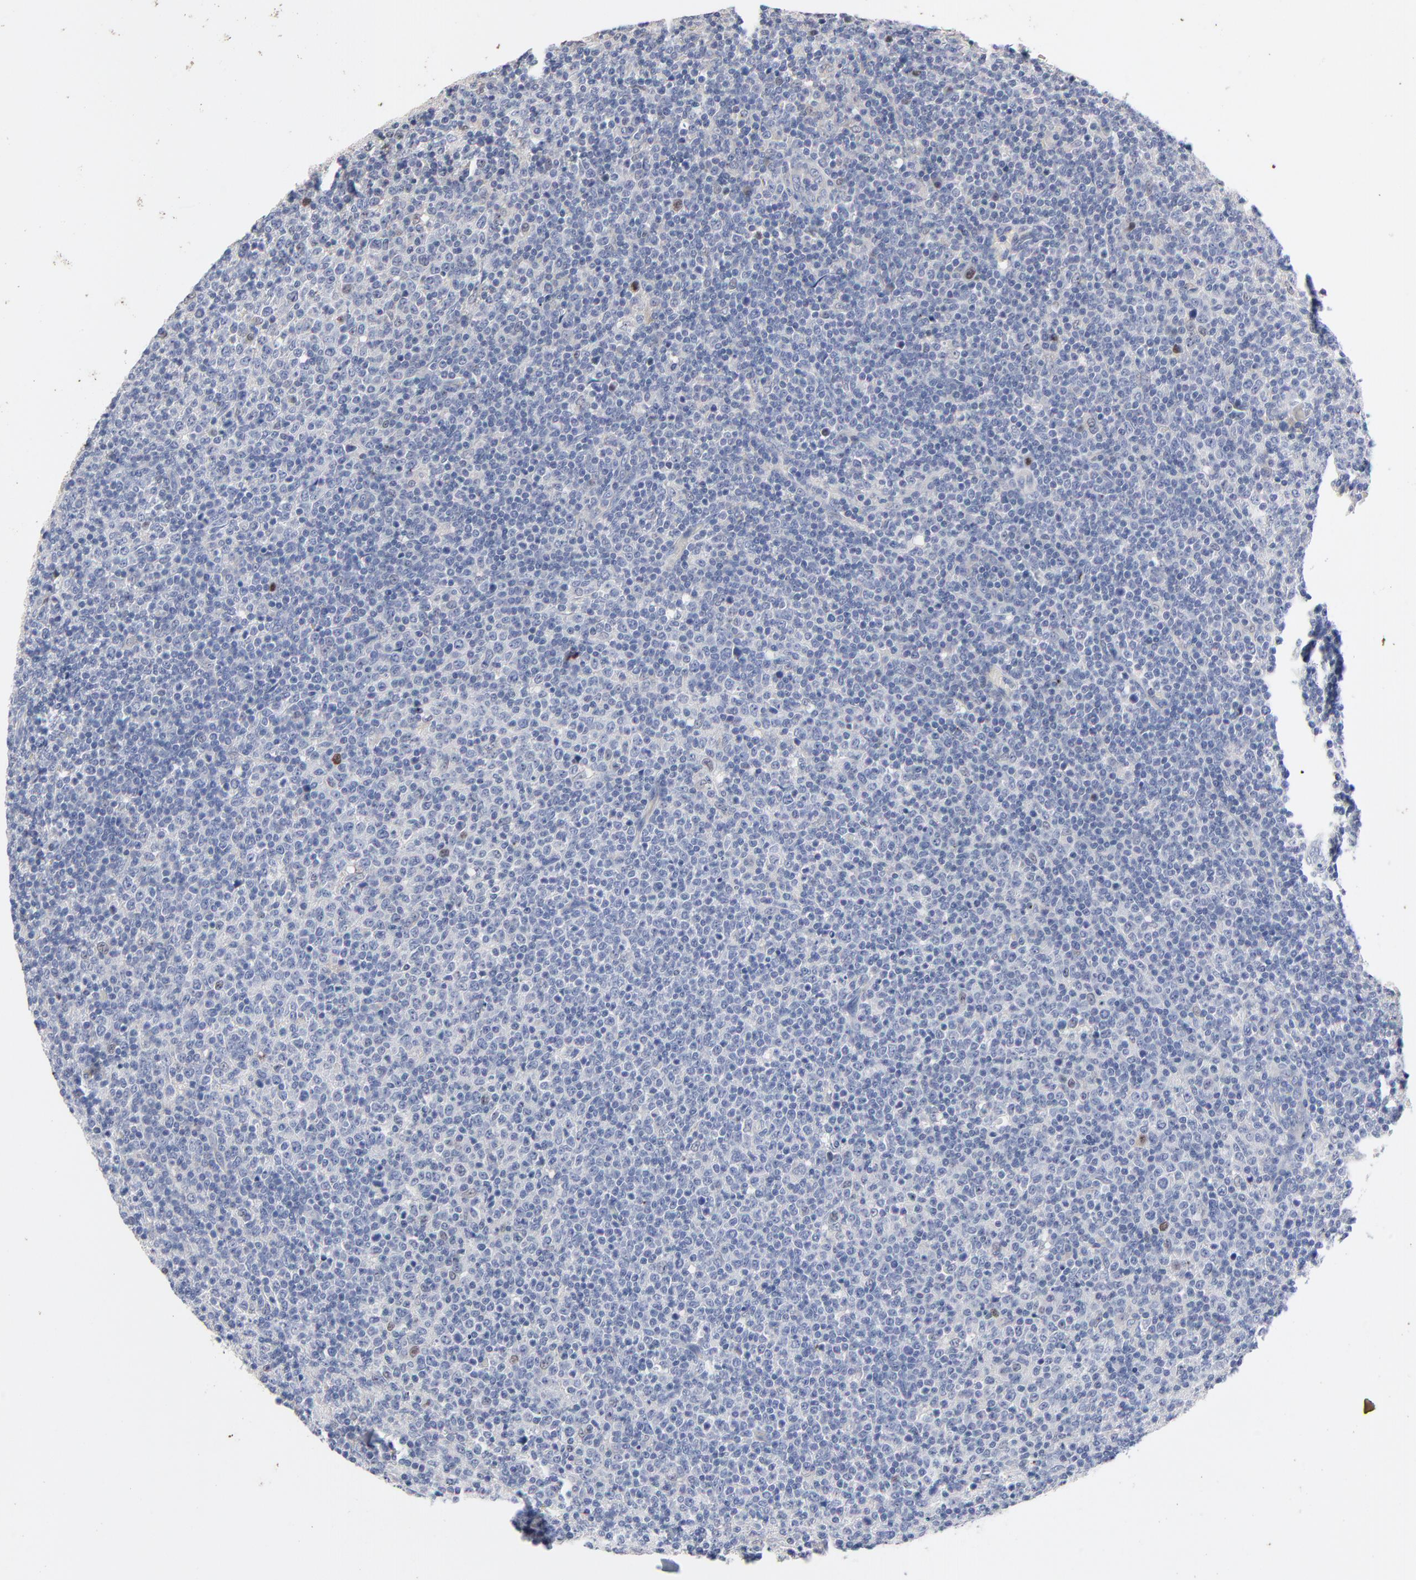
{"staining": {"intensity": "moderate", "quantity": "<25%", "location": "nuclear"}, "tissue": "lymphoma", "cell_type": "Tumor cells", "image_type": "cancer", "snomed": [{"axis": "morphology", "description": "Malignant lymphoma, non-Hodgkin's type, Low grade"}, {"axis": "topography", "description": "Lymph node"}], "caption": "A low amount of moderate nuclear expression is present in approximately <25% of tumor cells in low-grade malignant lymphoma, non-Hodgkin's type tissue. (brown staining indicates protein expression, while blue staining denotes nuclei).", "gene": "AADAC", "patient": {"sex": "male", "age": 70}}